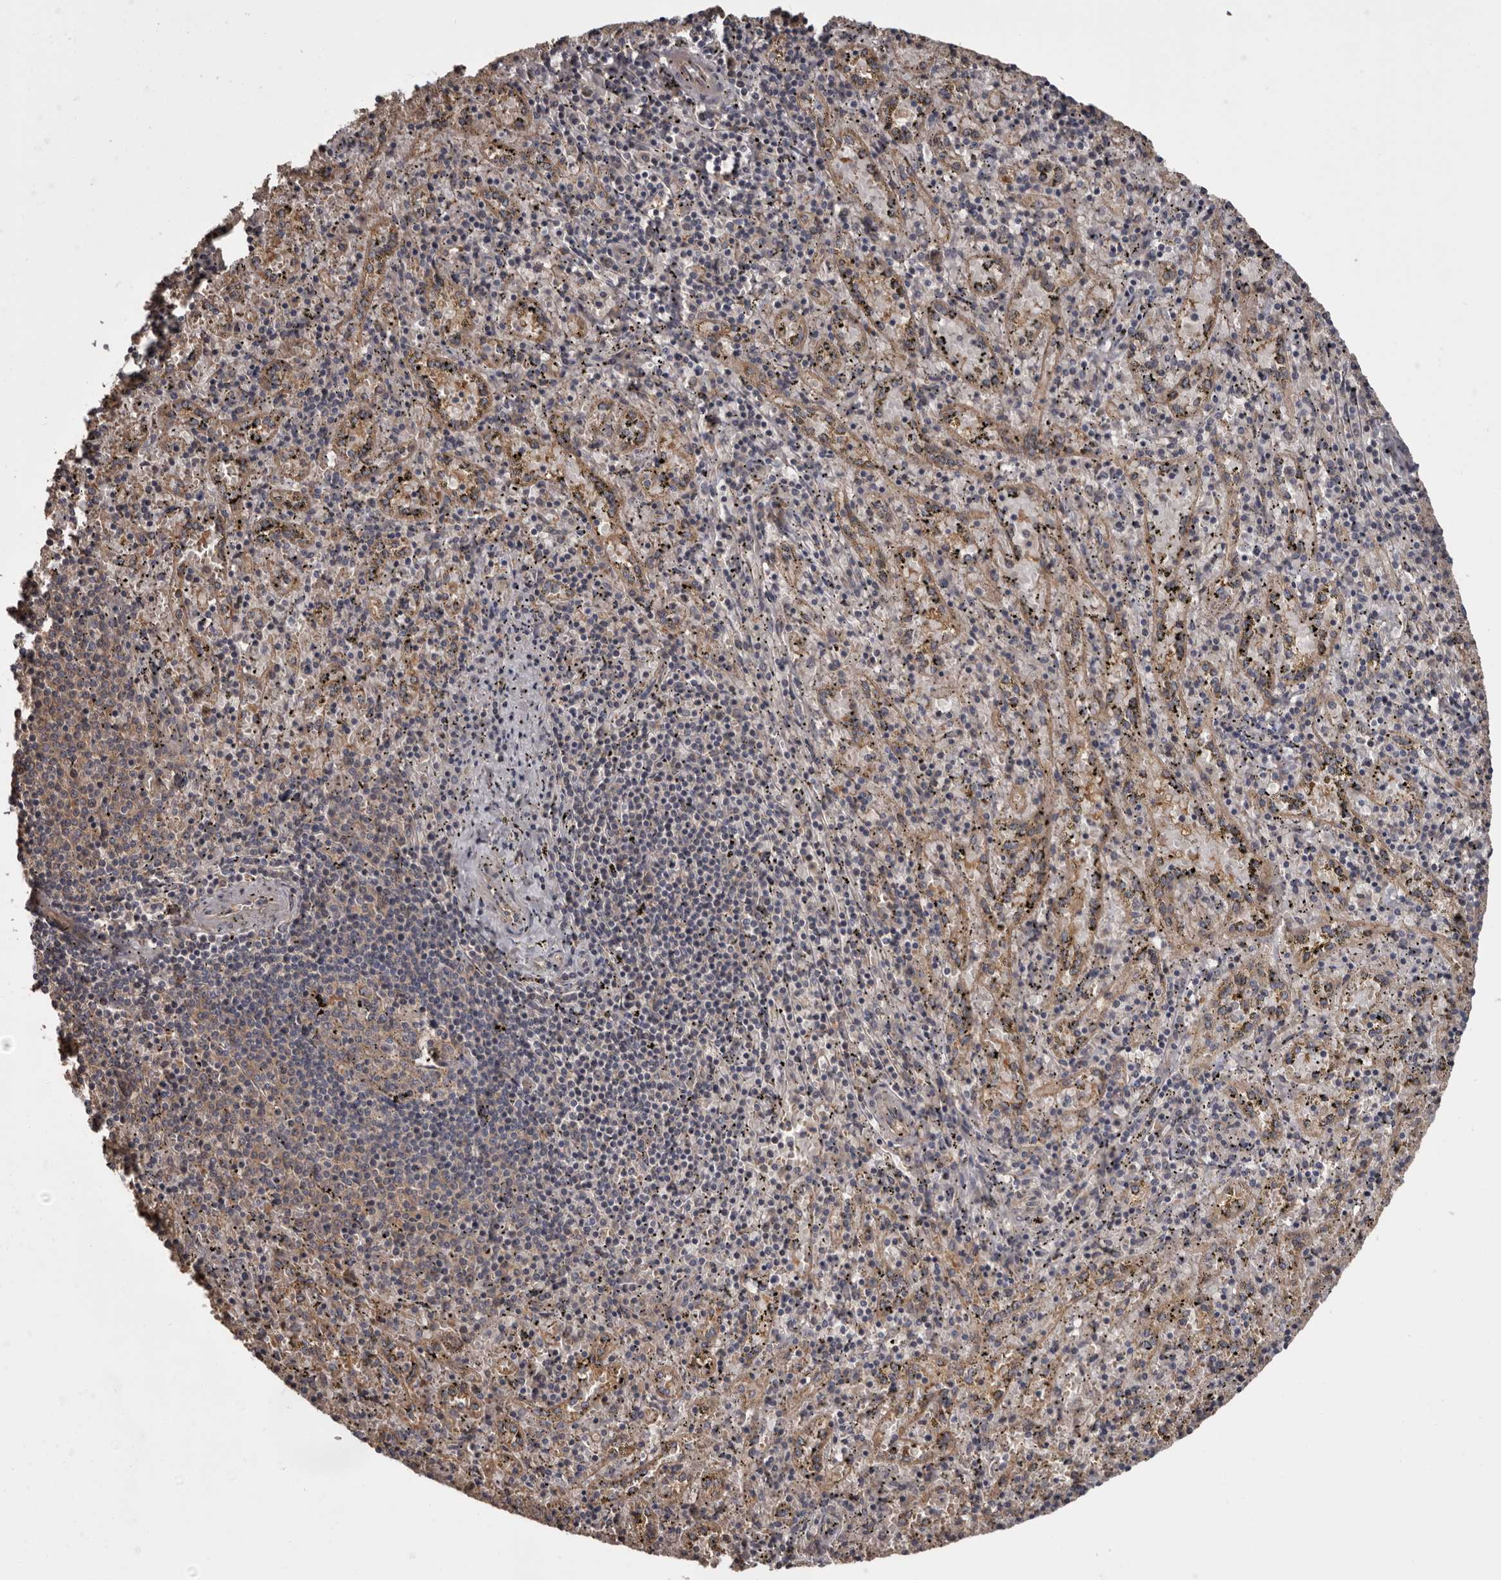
{"staining": {"intensity": "weak", "quantity": "<25%", "location": "cytoplasmic/membranous"}, "tissue": "spleen", "cell_type": "Cells in red pulp", "image_type": "normal", "snomed": [{"axis": "morphology", "description": "Normal tissue, NOS"}, {"axis": "topography", "description": "Spleen"}], "caption": "Cells in red pulp show no significant protein staining in unremarkable spleen.", "gene": "DARS1", "patient": {"sex": "male", "age": 11}}